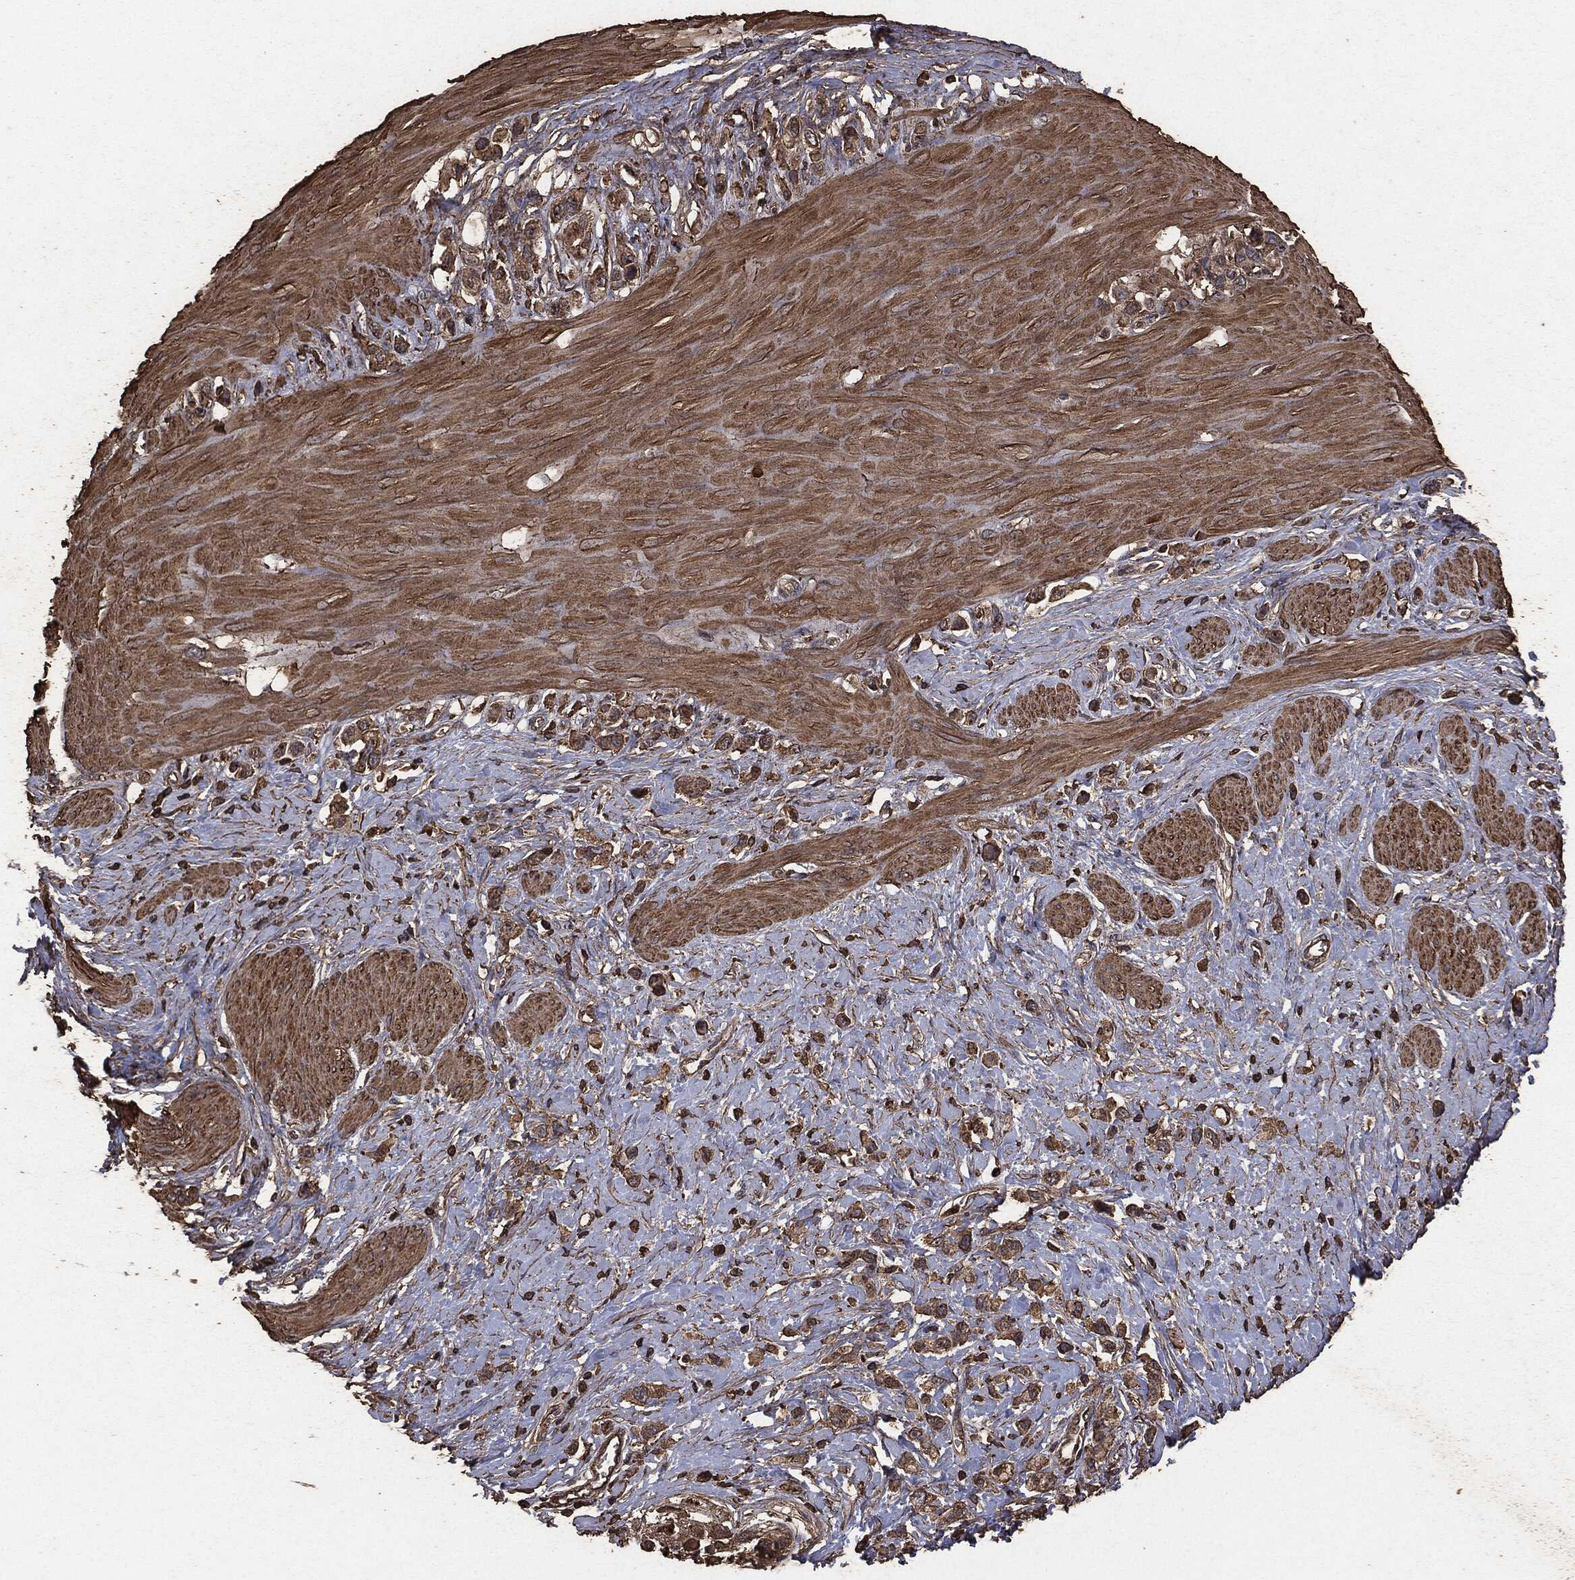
{"staining": {"intensity": "moderate", "quantity": ">75%", "location": "cytoplasmic/membranous"}, "tissue": "stomach cancer", "cell_type": "Tumor cells", "image_type": "cancer", "snomed": [{"axis": "morphology", "description": "Normal tissue, NOS"}, {"axis": "morphology", "description": "Adenocarcinoma, NOS"}, {"axis": "morphology", "description": "Adenocarcinoma, High grade"}, {"axis": "topography", "description": "Stomach, upper"}, {"axis": "topography", "description": "Stomach"}], "caption": "Immunohistochemical staining of stomach cancer exhibits medium levels of moderate cytoplasmic/membranous expression in approximately >75% of tumor cells.", "gene": "MTOR", "patient": {"sex": "female", "age": 65}}